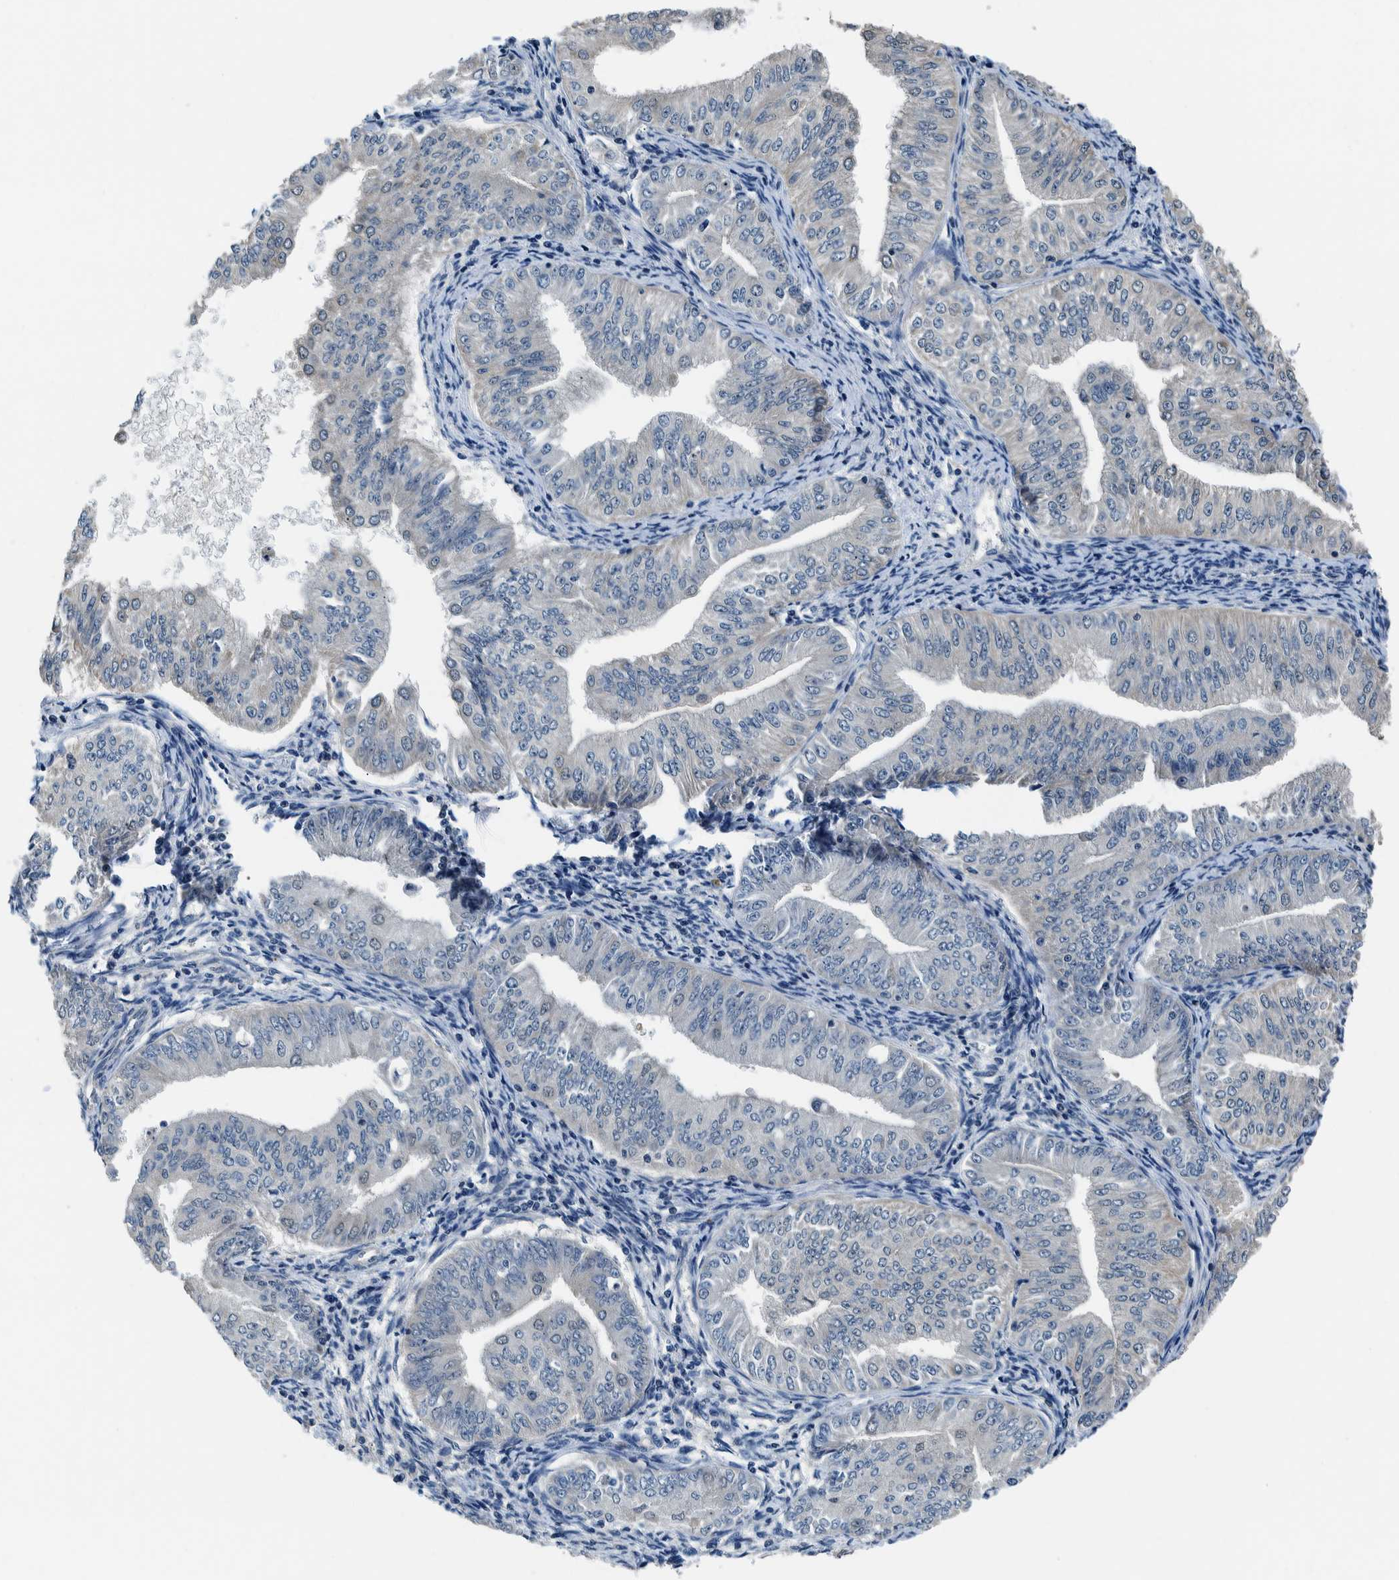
{"staining": {"intensity": "negative", "quantity": "none", "location": "none"}, "tissue": "endometrial cancer", "cell_type": "Tumor cells", "image_type": "cancer", "snomed": [{"axis": "morphology", "description": "Normal tissue, NOS"}, {"axis": "morphology", "description": "Adenocarcinoma, NOS"}, {"axis": "topography", "description": "Endometrium"}], "caption": "Tumor cells show no significant protein expression in endometrial adenocarcinoma.", "gene": "NIBAN2", "patient": {"sex": "female", "age": 53}}